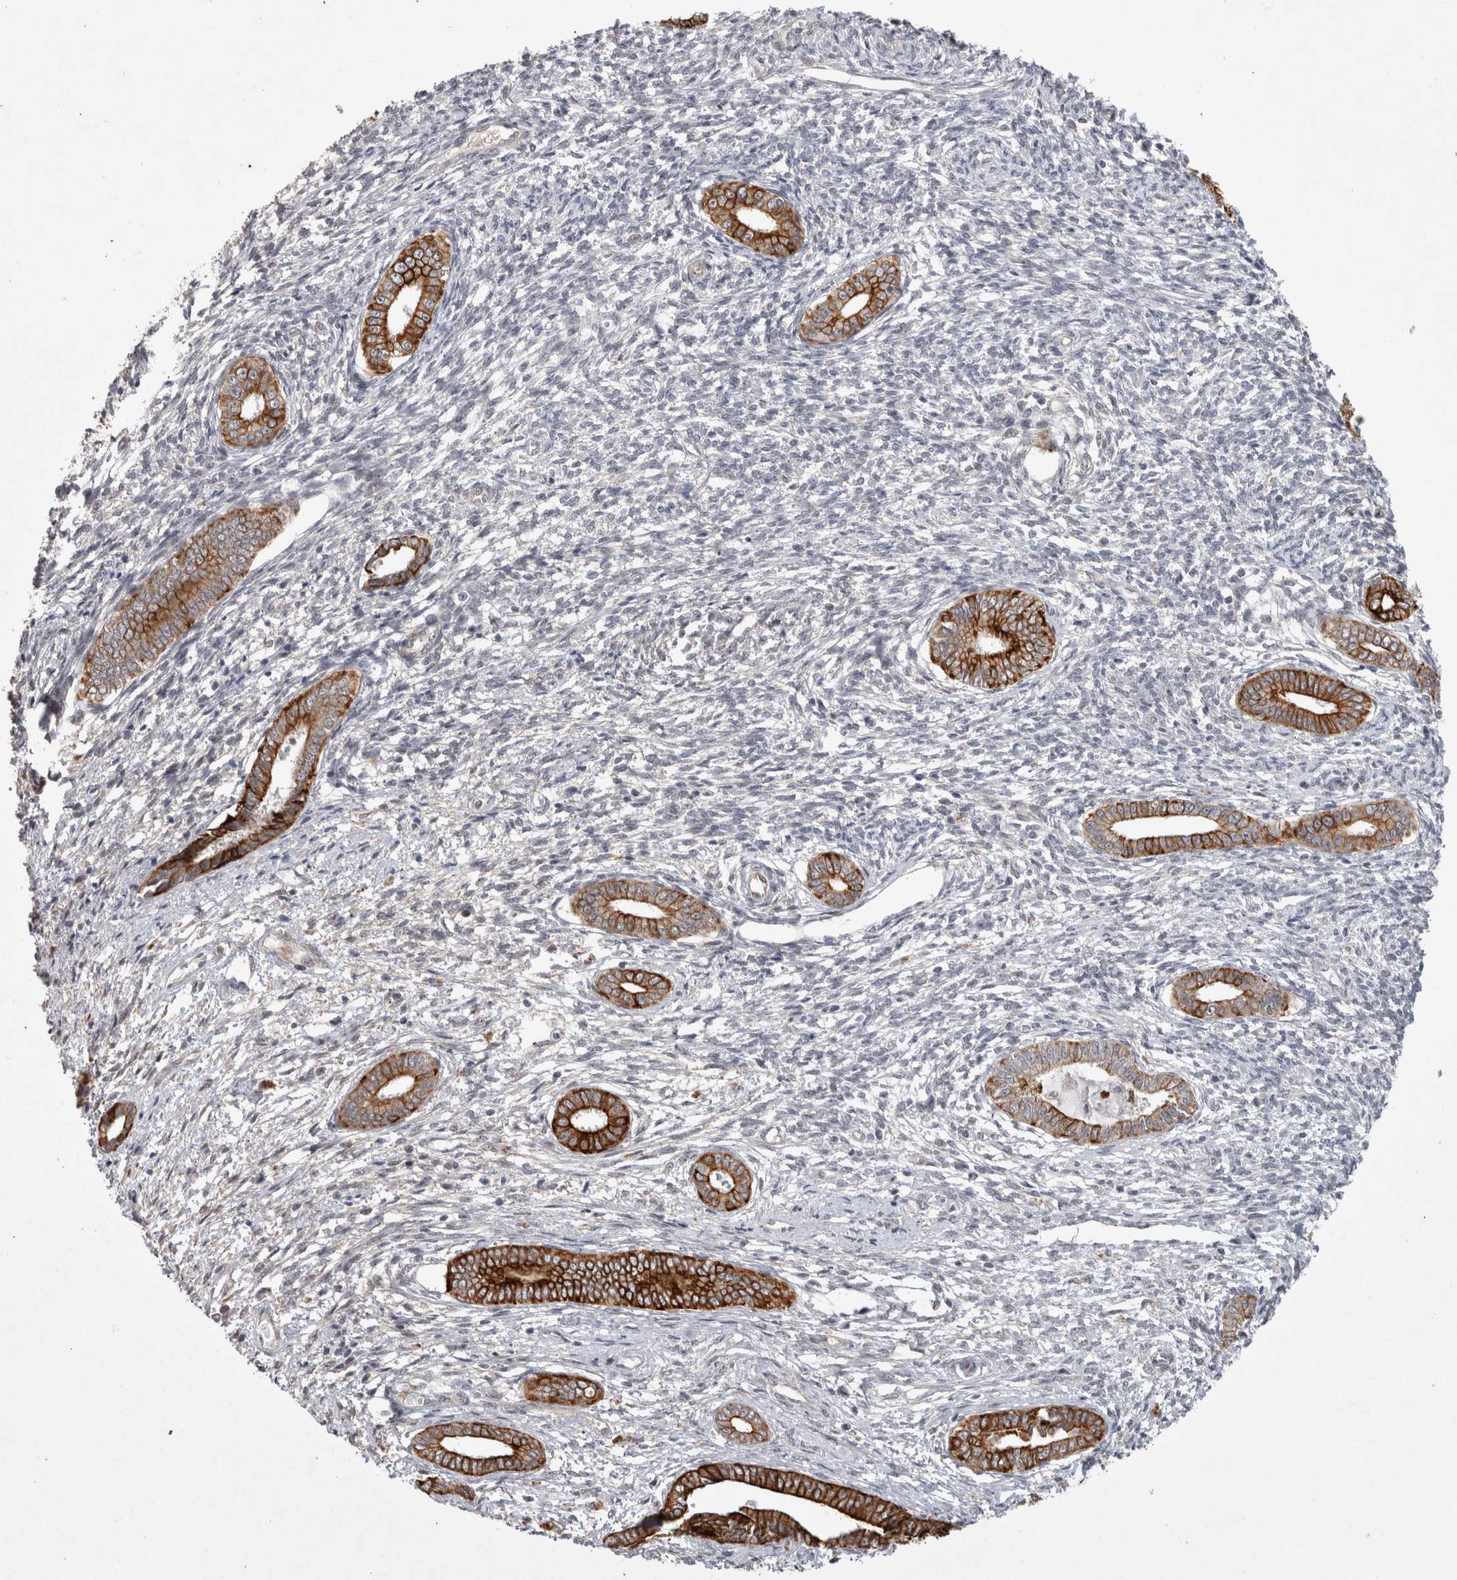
{"staining": {"intensity": "negative", "quantity": "none", "location": "none"}, "tissue": "endometrium", "cell_type": "Cells in endometrial stroma", "image_type": "normal", "snomed": [{"axis": "morphology", "description": "Normal tissue, NOS"}, {"axis": "topography", "description": "Endometrium"}], "caption": "DAB immunohistochemical staining of normal endometrium demonstrates no significant staining in cells in endometrial stroma. (DAB immunohistochemistry with hematoxylin counter stain).", "gene": "CRISPLD1", "patient": {"sex": "female", "age": 56}}